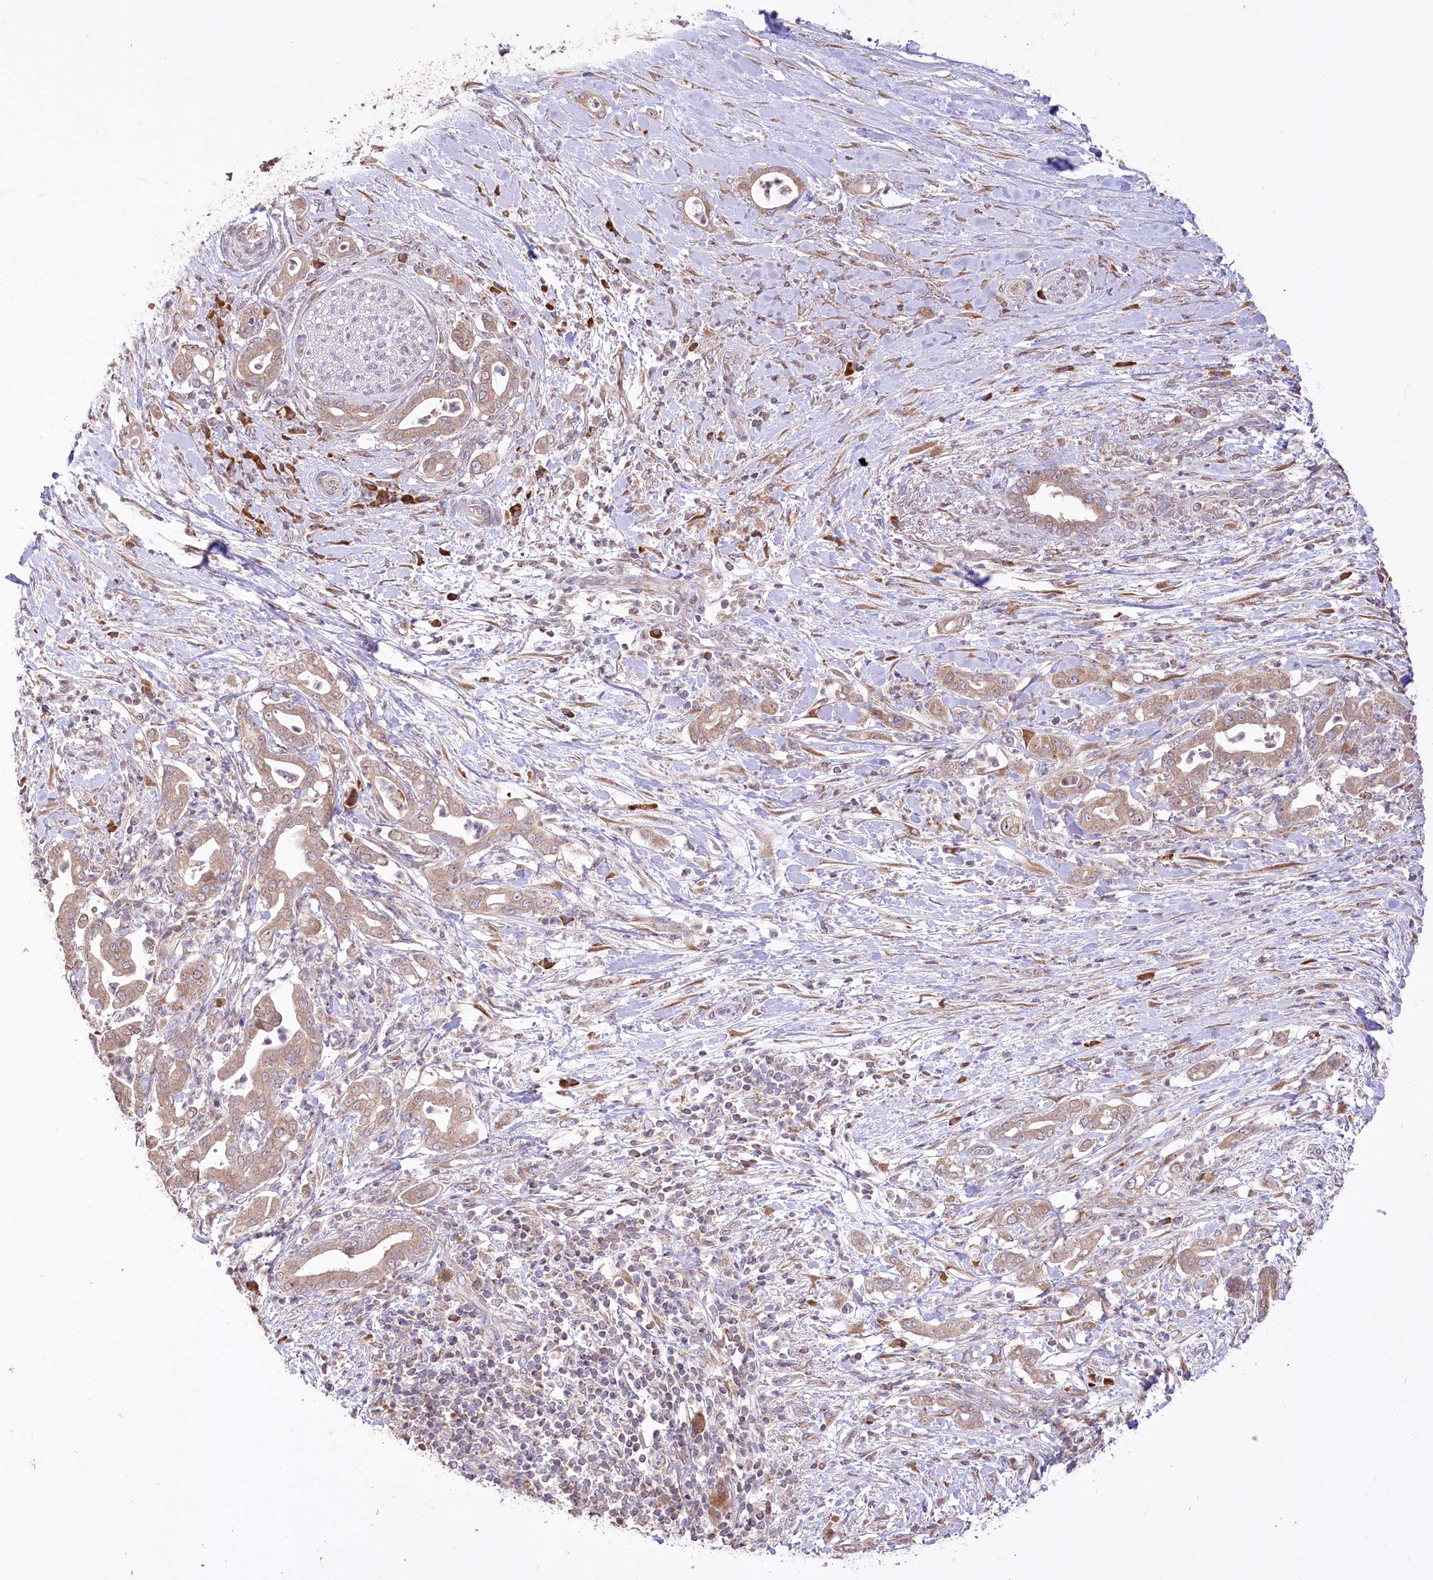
{"staining": {"intensity": "moderate", "quantity": ">75%", "location": "cytoplasmic/membranous"}, "tissue": "pancreatic cancer", "cell_type": "Tumor cells", "image_type": "cancer", "snomed": [{"axis": "morphology", "description": "Adenocarcinoma, NOS"}, {"axis": "topography", "description": "Pancreas"}], "caption": "Moderate cytoplasmic/membranous expression for a protein is appreciated in approximately >75% of tumor cells of adenocarcinoma (pancreatic) using immunohistochemistry (IHC).", "gene": "STT3B", "patient": {"sex": "female", "age": 55}}